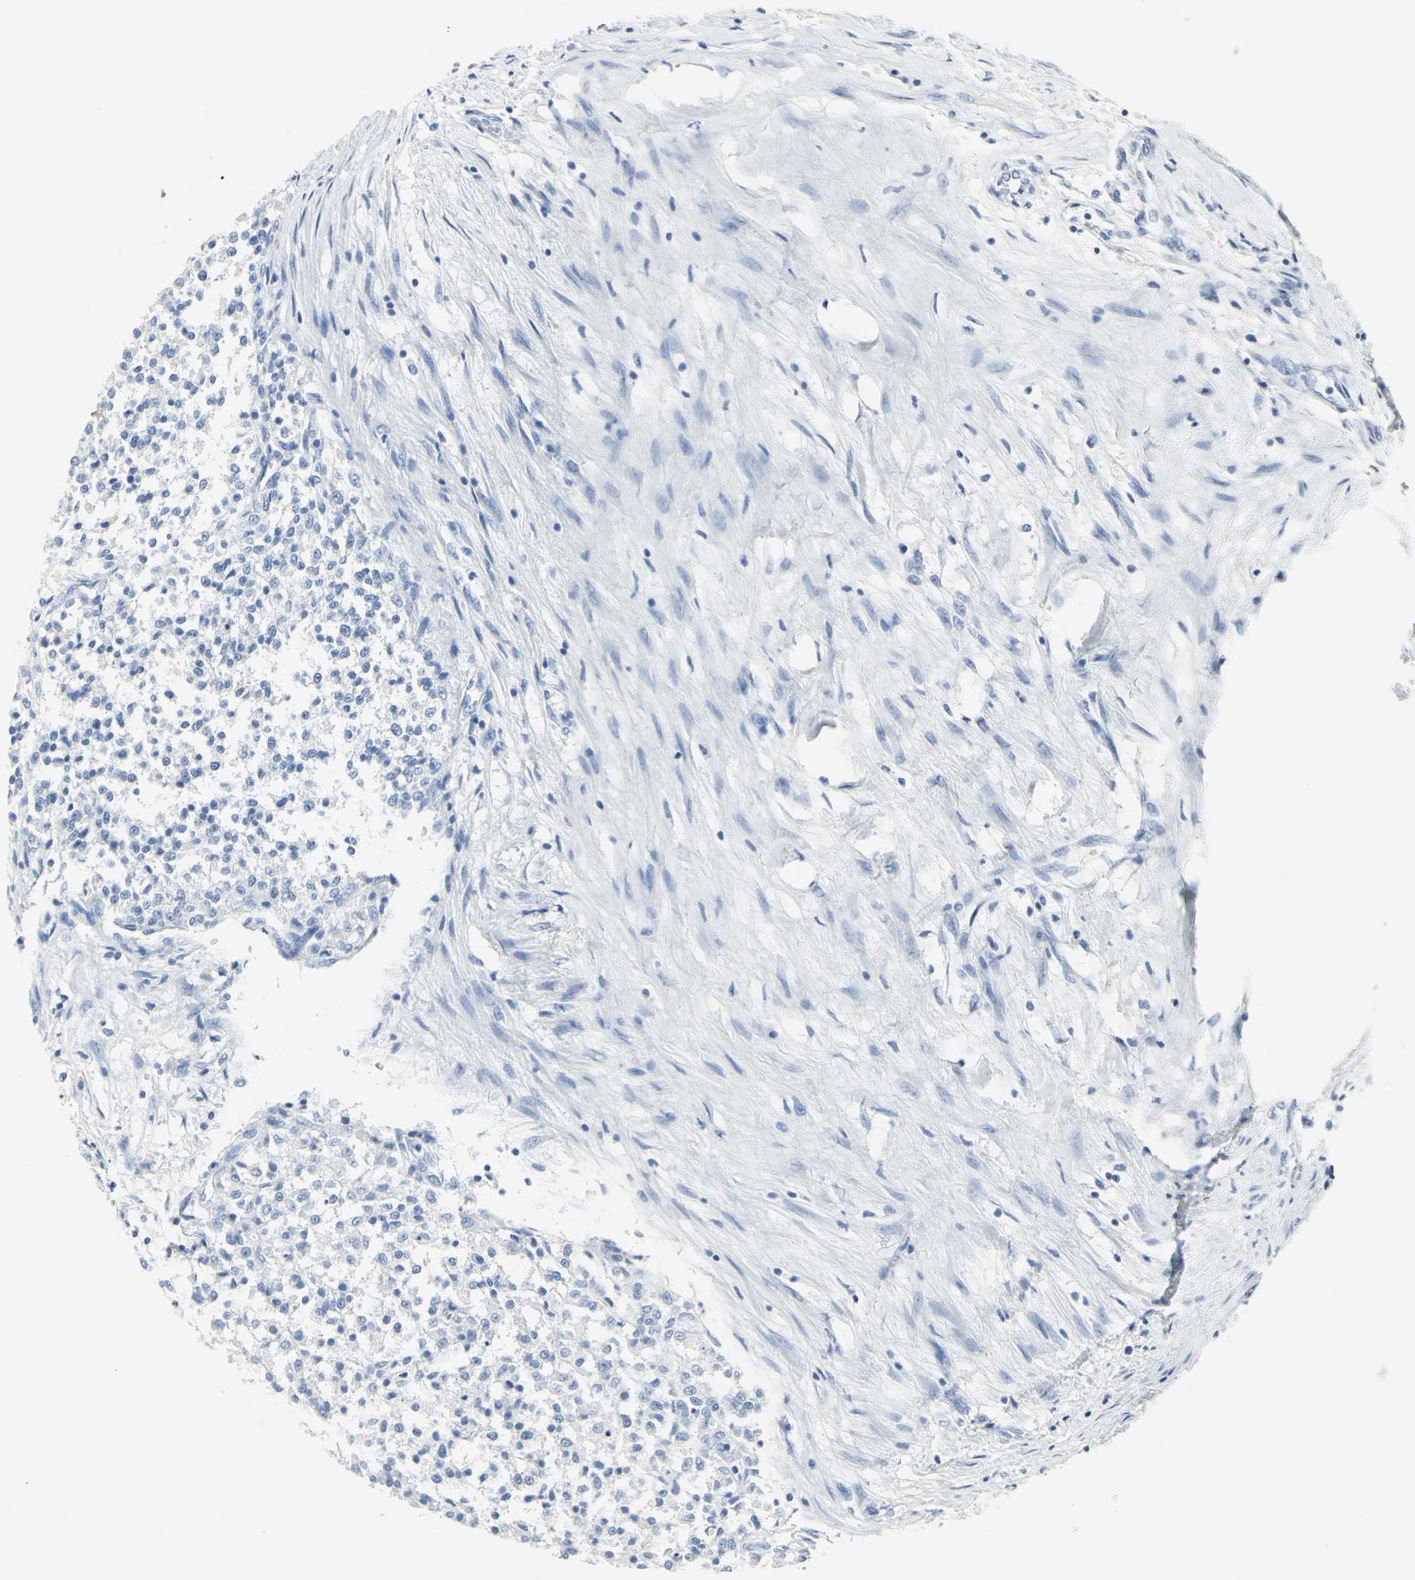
{"staining": {"intensity": "negative", "quantity": "none", "location": "none"}, "tissue": "testis cancer", "cell_type": "Tumor cells", "image_type": "cancer", "snomed": [{"axis": "morphology", "description": "Seminoma, NOS"}, {"axis": "topography", "description": "Testis"}], "caption": "An immunohistochemistry histopathology image of seminoma (testis) is shown. There is no staining in tumor cells of seminoma (testis).", "gene": "SFN", "patient": {"sex": "male", "age": 59}}